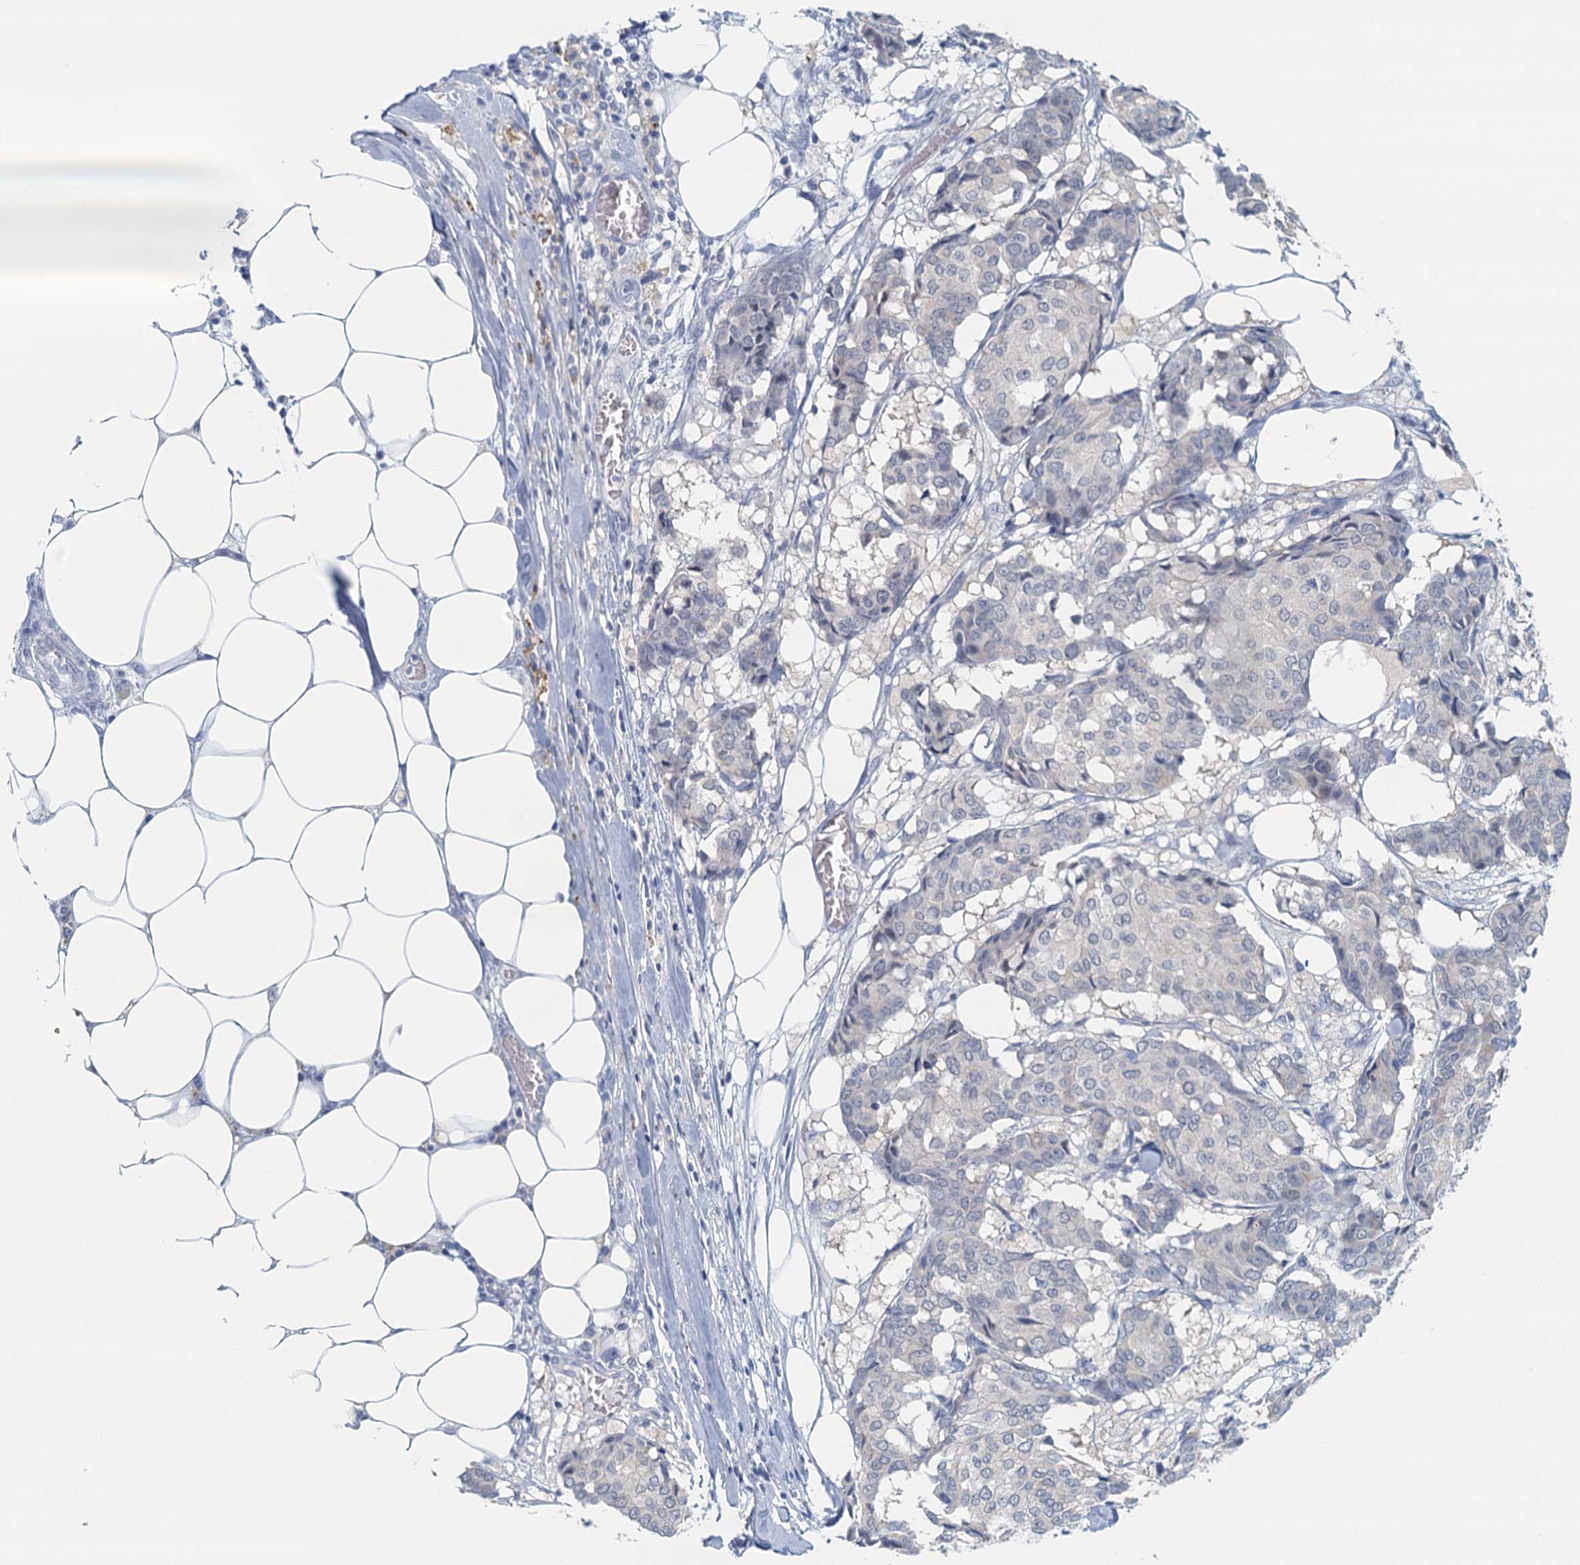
{"staining": {"intensity": "negative", "quantity": "none", "location": "none"}, "tissue": "breast cancer", "cell_type": "Tumor cells", "image_type": "cancer", "snomed": [{"axis": "morphology", "description": "Duct carcinoma"}, {"axis": "topography", "description": "Breast"}], "caption": "A high-resolution photomicrograph shows immunohistochemistry staining of infiltrating ductal carcinoma (breast), which displays no significant staining in tumor cells.", "gene": "NUBP2", "patient": {"sex": "female", "age": 75}}